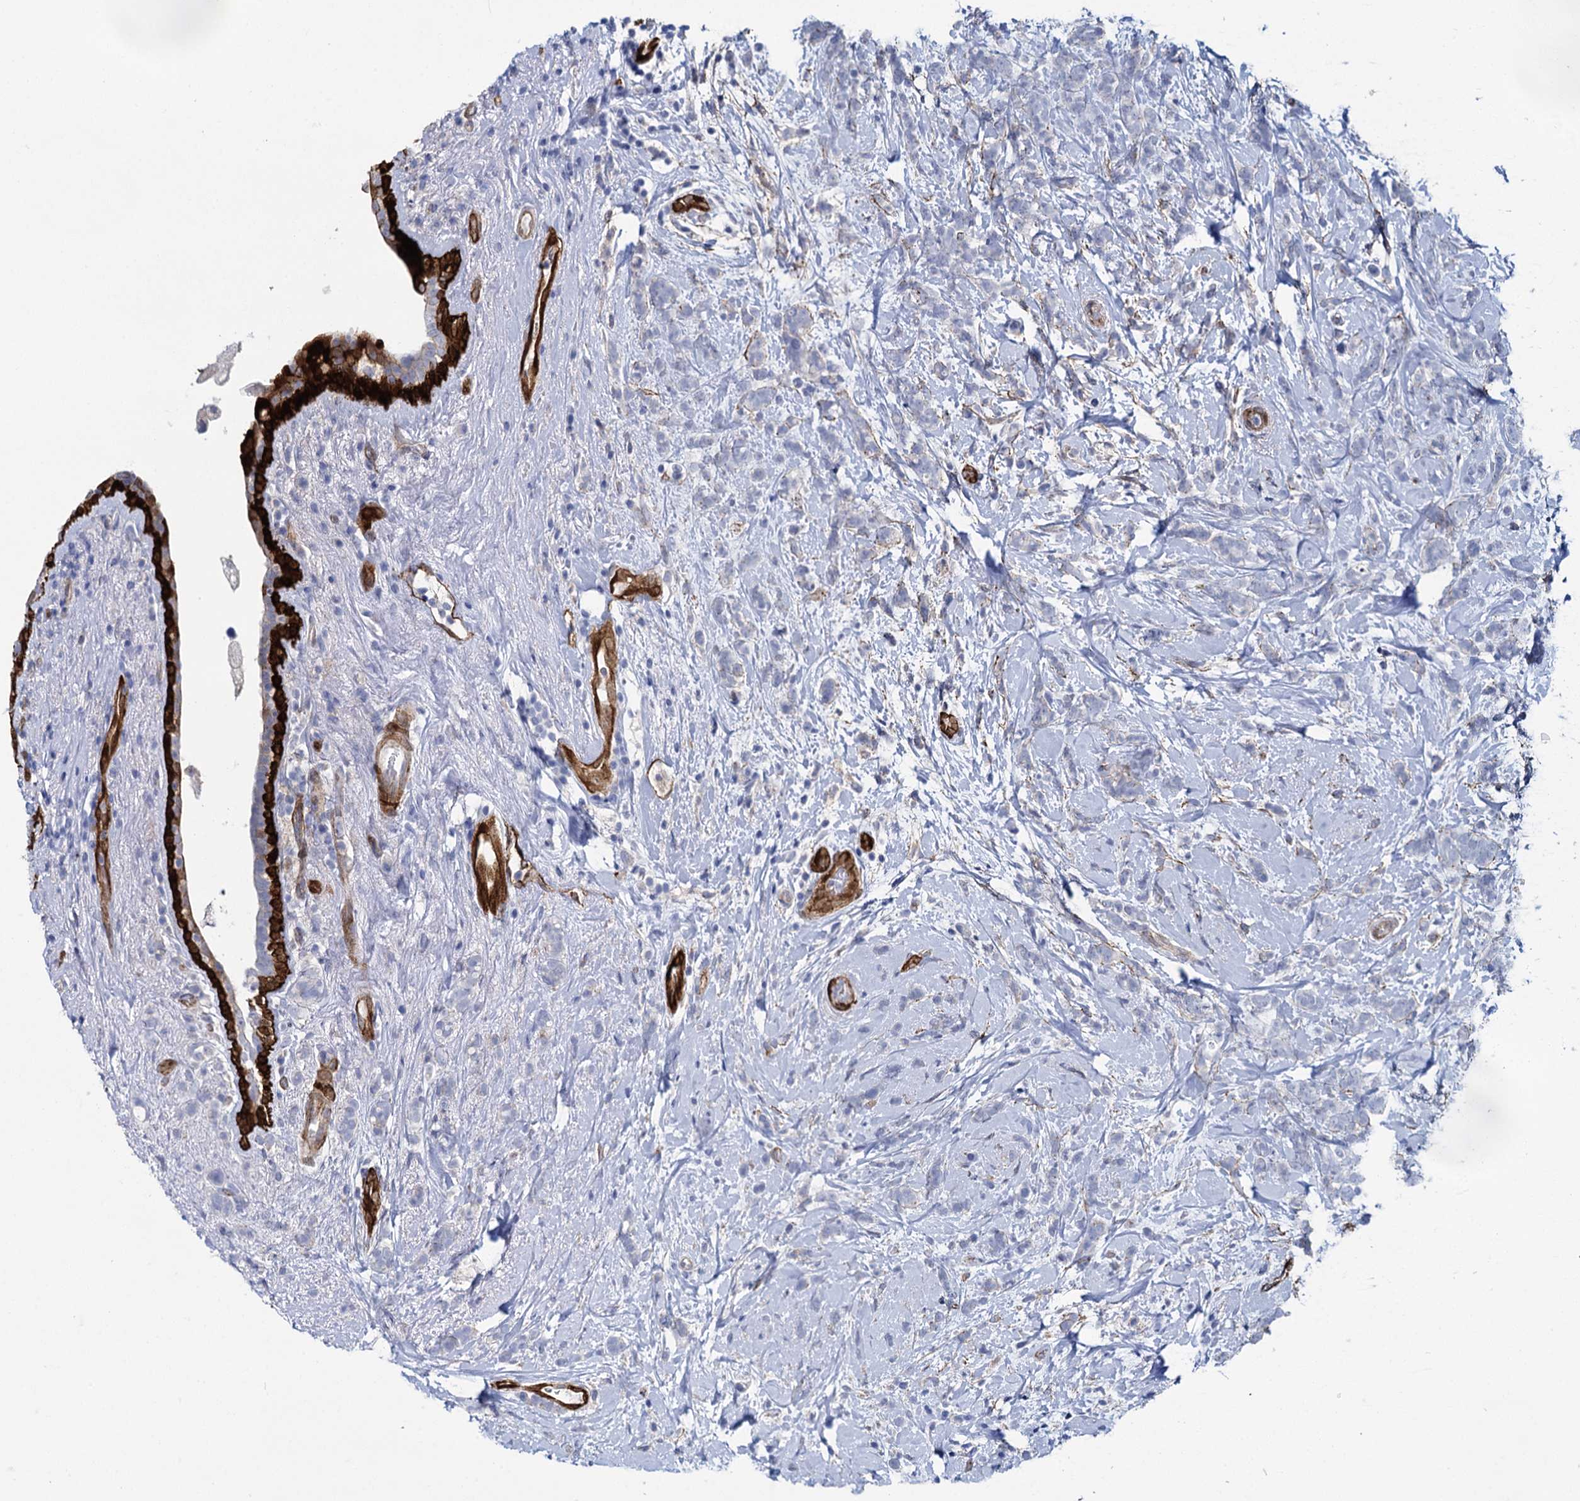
{"staining": {"intensity": "negative", "quantity": "none", "location": "none"}, "tissue": "breast cancer", "cell_type": "Tumor cells", "image_type": "cancer", "snomed": [{"axis": "morphology", "description": "Lobular carcinoma"}, {"axis": "topography", "description": "Breast"}], "caption": "A histopathology image of breast cancer stained for a protein displays no brown staining in tumor cells.", "gene": "SNCG", "patient": {"sex": "female", "age": 58}}